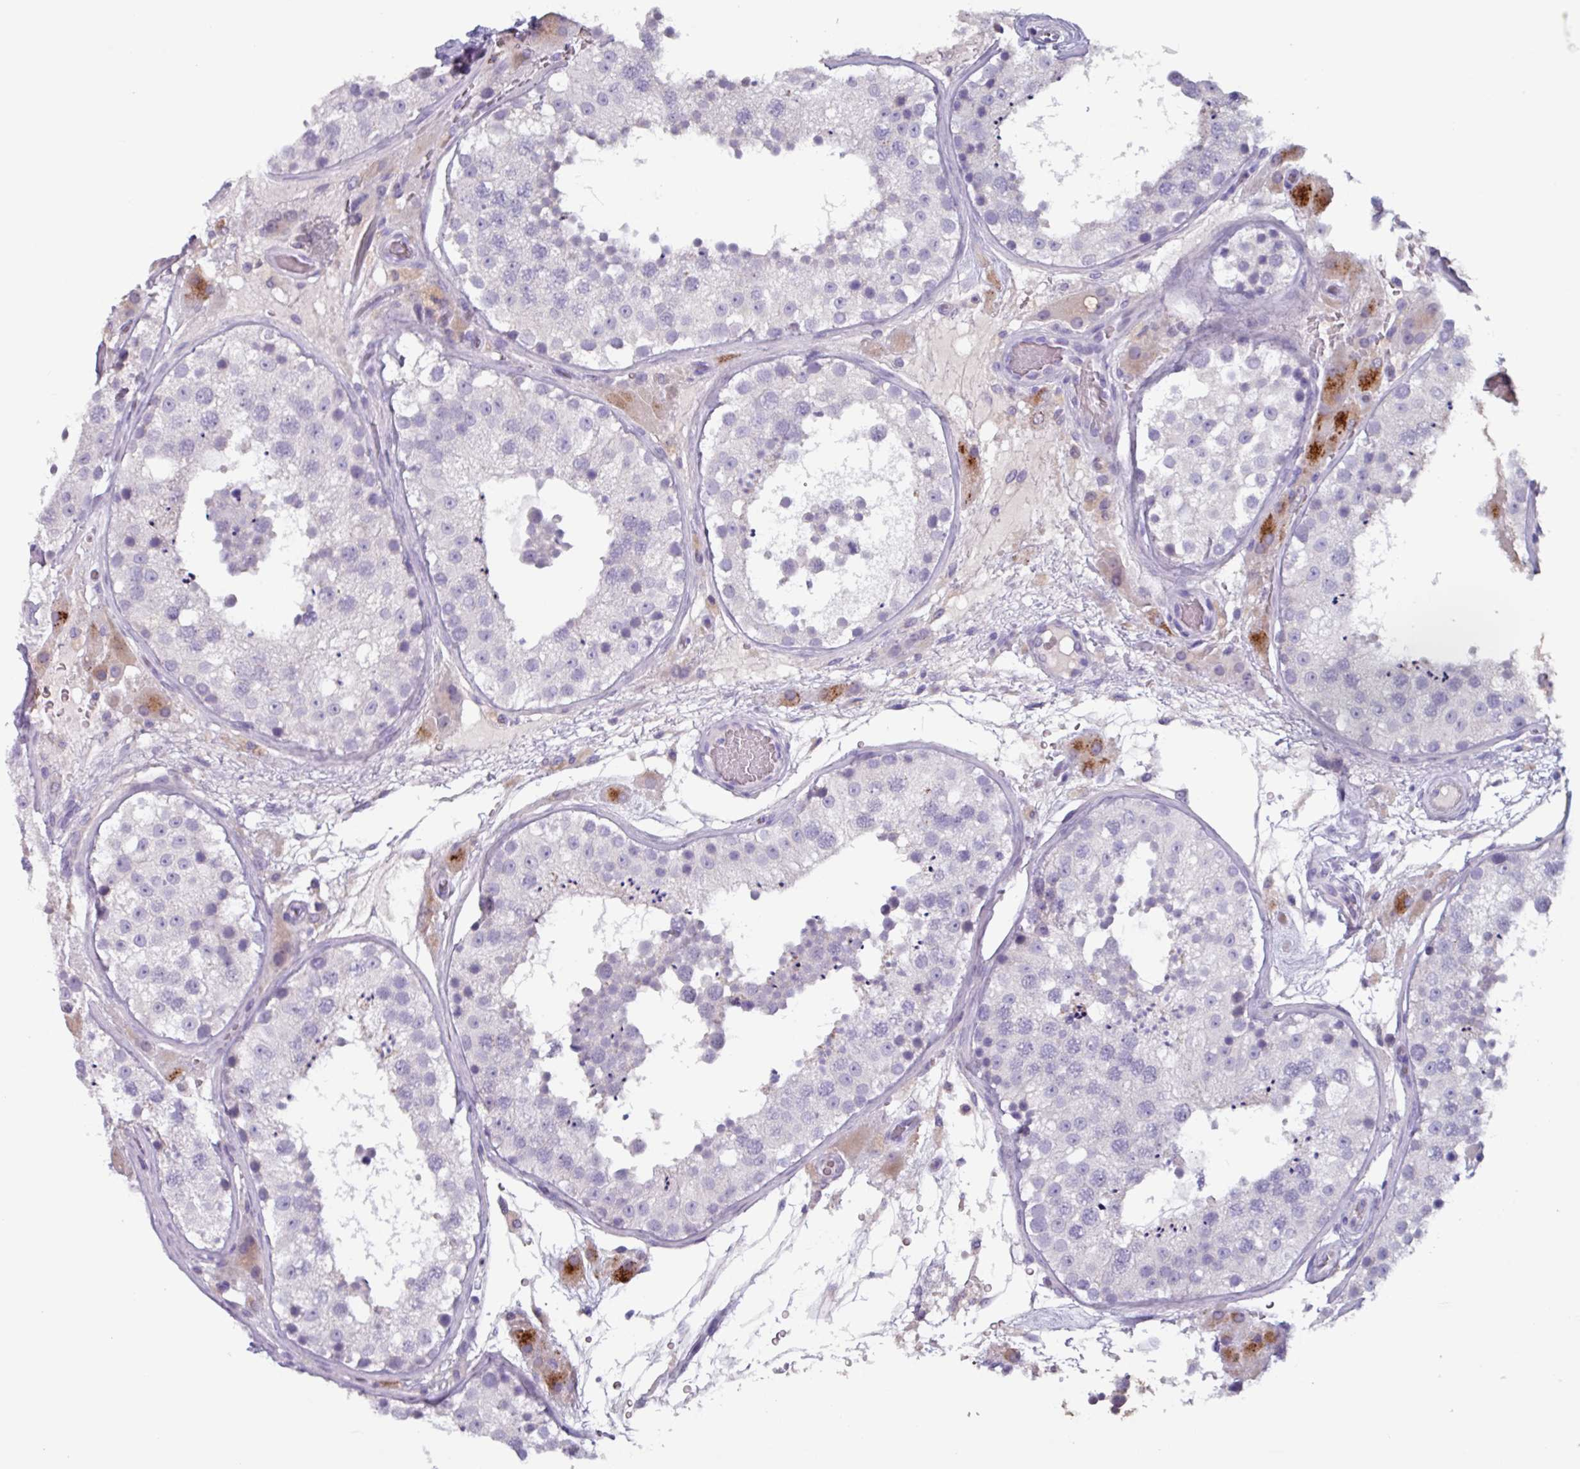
{"staining": {"intensity": "negative", "quantity": "none", "location": "none"}, "tissue": "testis", "cell_type": "Cells in seminiferous ducts", "image_type": "normal", "snomed": [{"axis": "morphology", "description": "Normal tissue, NOS"}, {"axis": "topography", "description": "Testis"}], "caption": "High power microscopy image of an immunohistochemistry (IHC) histopathology image of unremarkable testis, revealing no significant expression in cells in seminiferous ducts.", "gene": "OR2T10", "patient": {"sex": "male", "age": 26}}